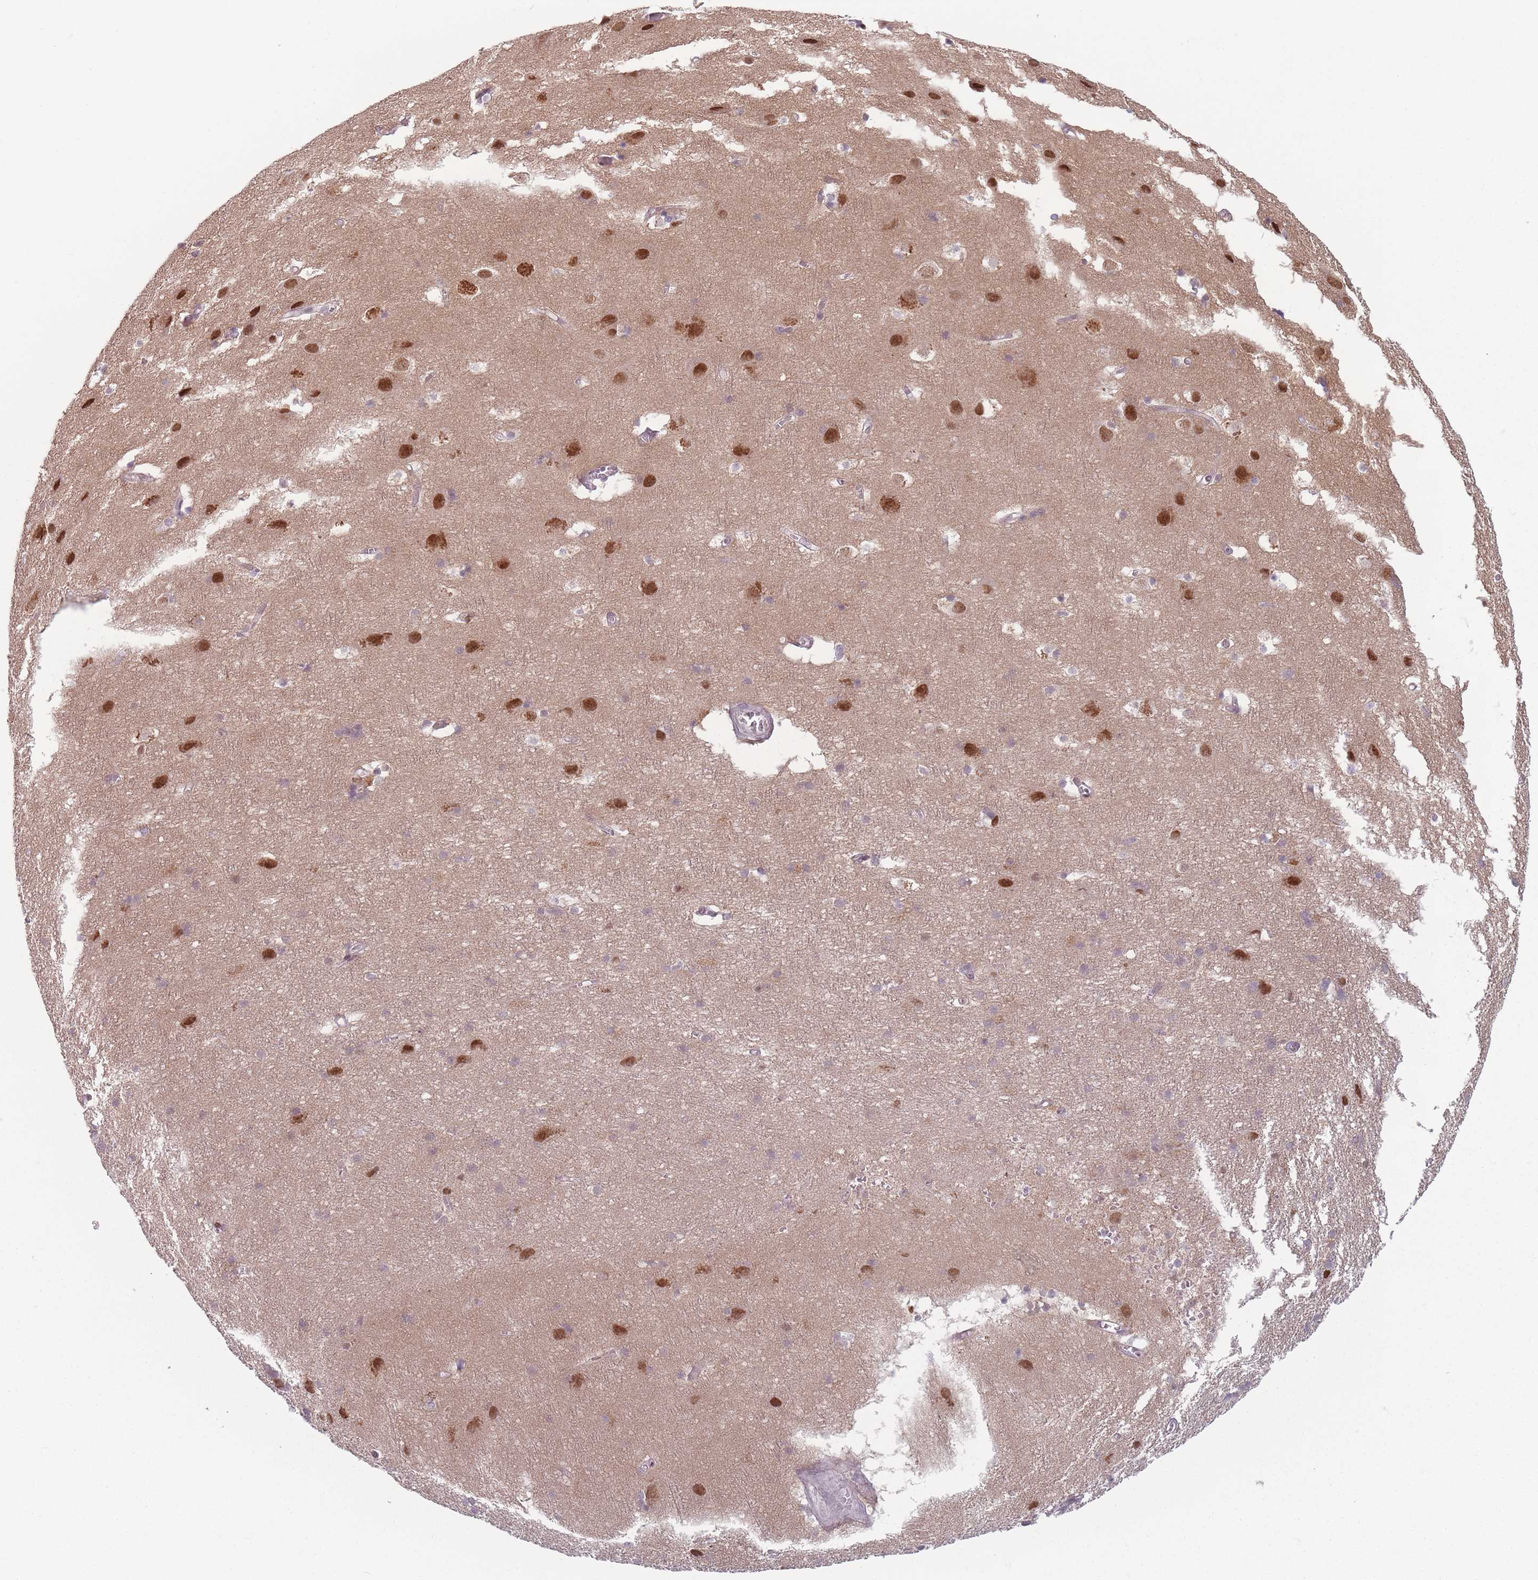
{"staining": {"intensity": "negative", "quantity": "none", "location": "none"}, "tissue": "cerebral cortex", "cell_type": "Endothelial cells", "image_type": "normal", "snomed": [{"axis": "morphology", "description": "Normal tissue, NOS"}, {"axis": "topography", "description": "Cerebral cortex"}], "caption": "This is an immunohistochemistry photomicrograph of normal cerebral cortex. There is no positivity in endothelial cells.", "gene": "SH3BGRL2", "patient": {"sex": "male", "age": 54}}